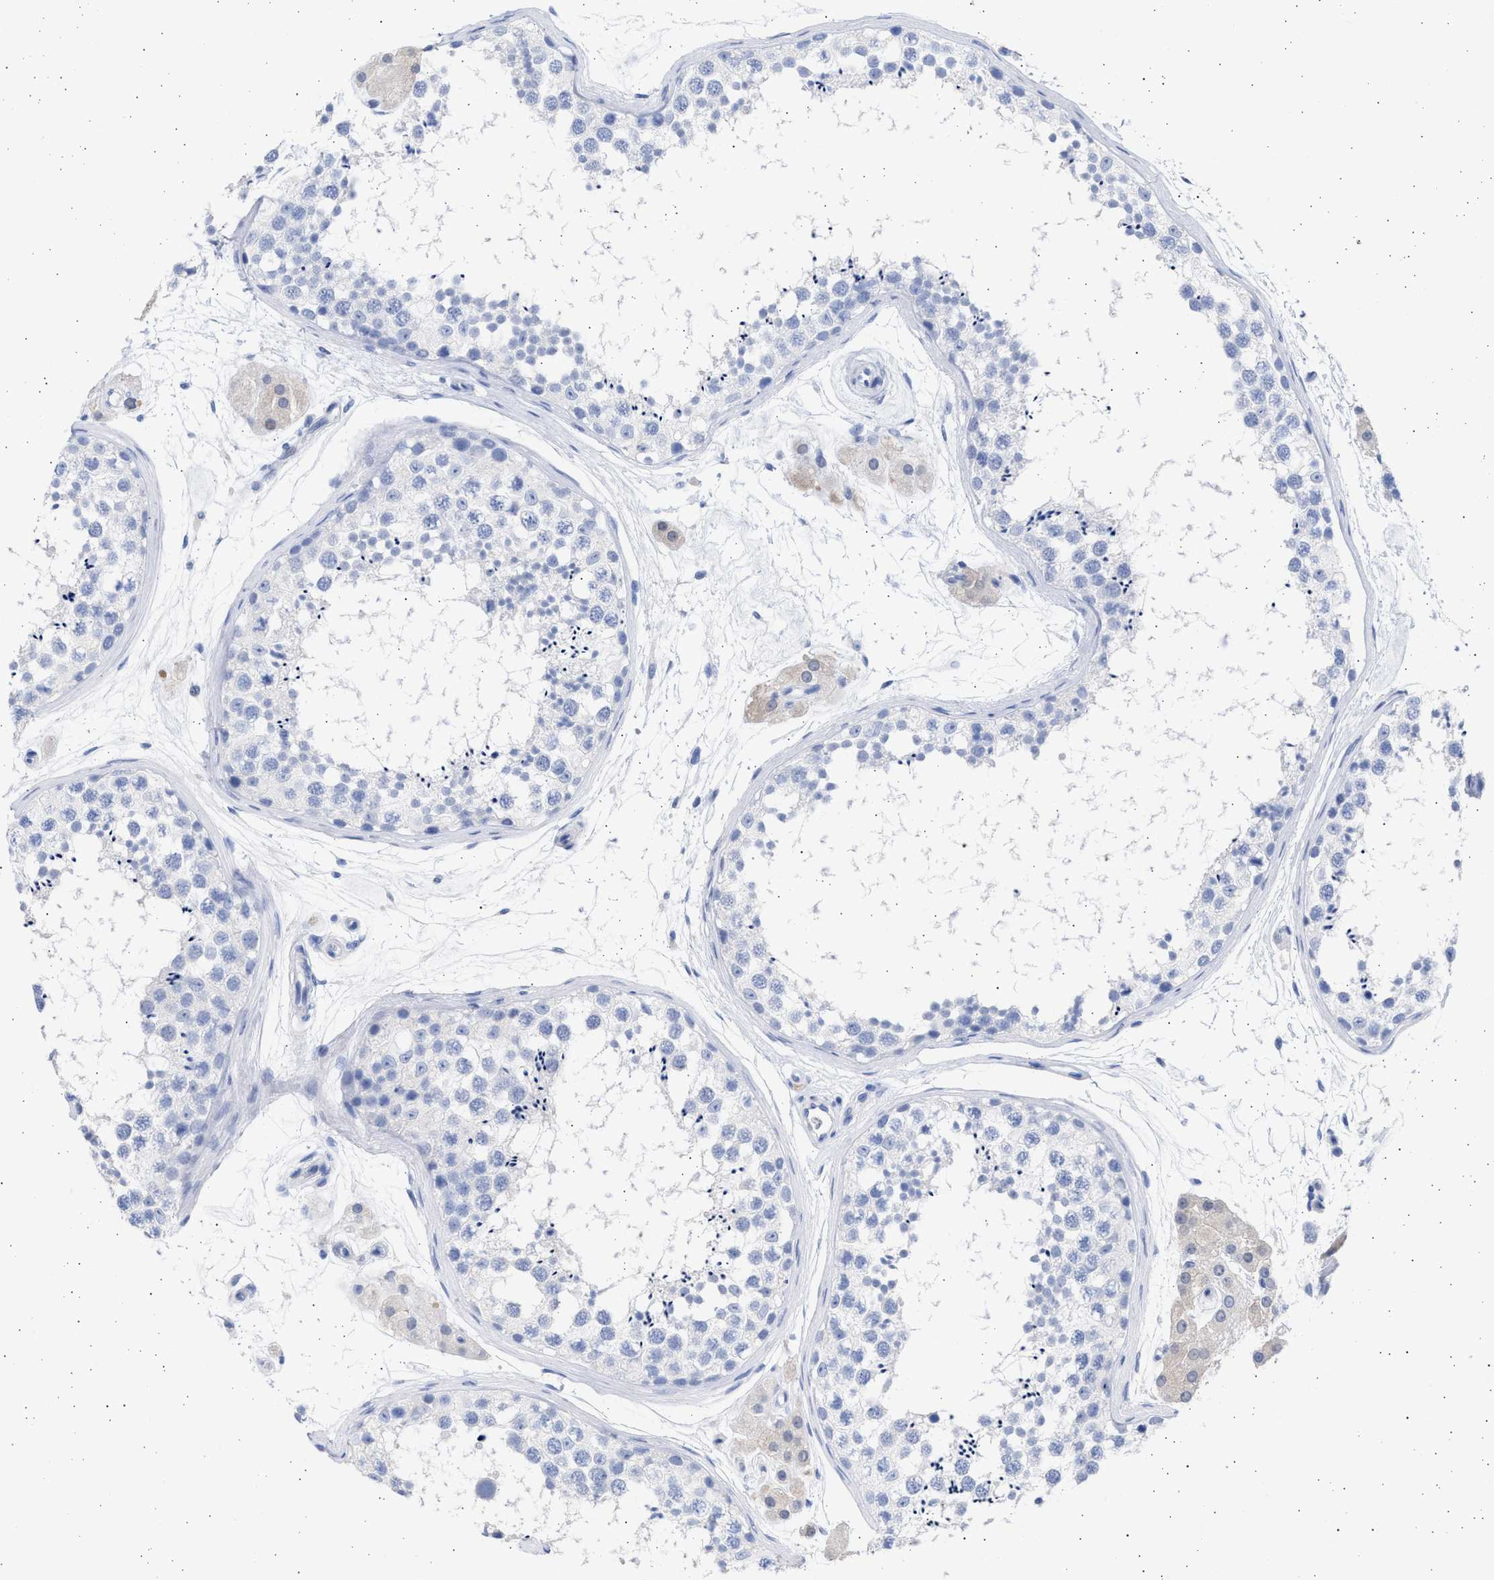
{"staining": {"intensity": "negative", "quantity": "none", "location": "none"}, "tissue": "testis", "cell_type": "Cells in seminiferous ducts", "image_type": "normal", "snomed": [{"axis": "morphology", "description": "Normal tissue, NOS"}, {"axis": "topography", "description": "Testis"}], "caption": "High magnification brightfield microscopy of normal testis stained with DAB (3,3'-diaminobenzidine) (brown) and counterstained with hematoxylin (blue): cells in seminiferous ducts show no significant expression.", "gene": "ALDOC", "patient": {"sex": "male", "age": 56}}